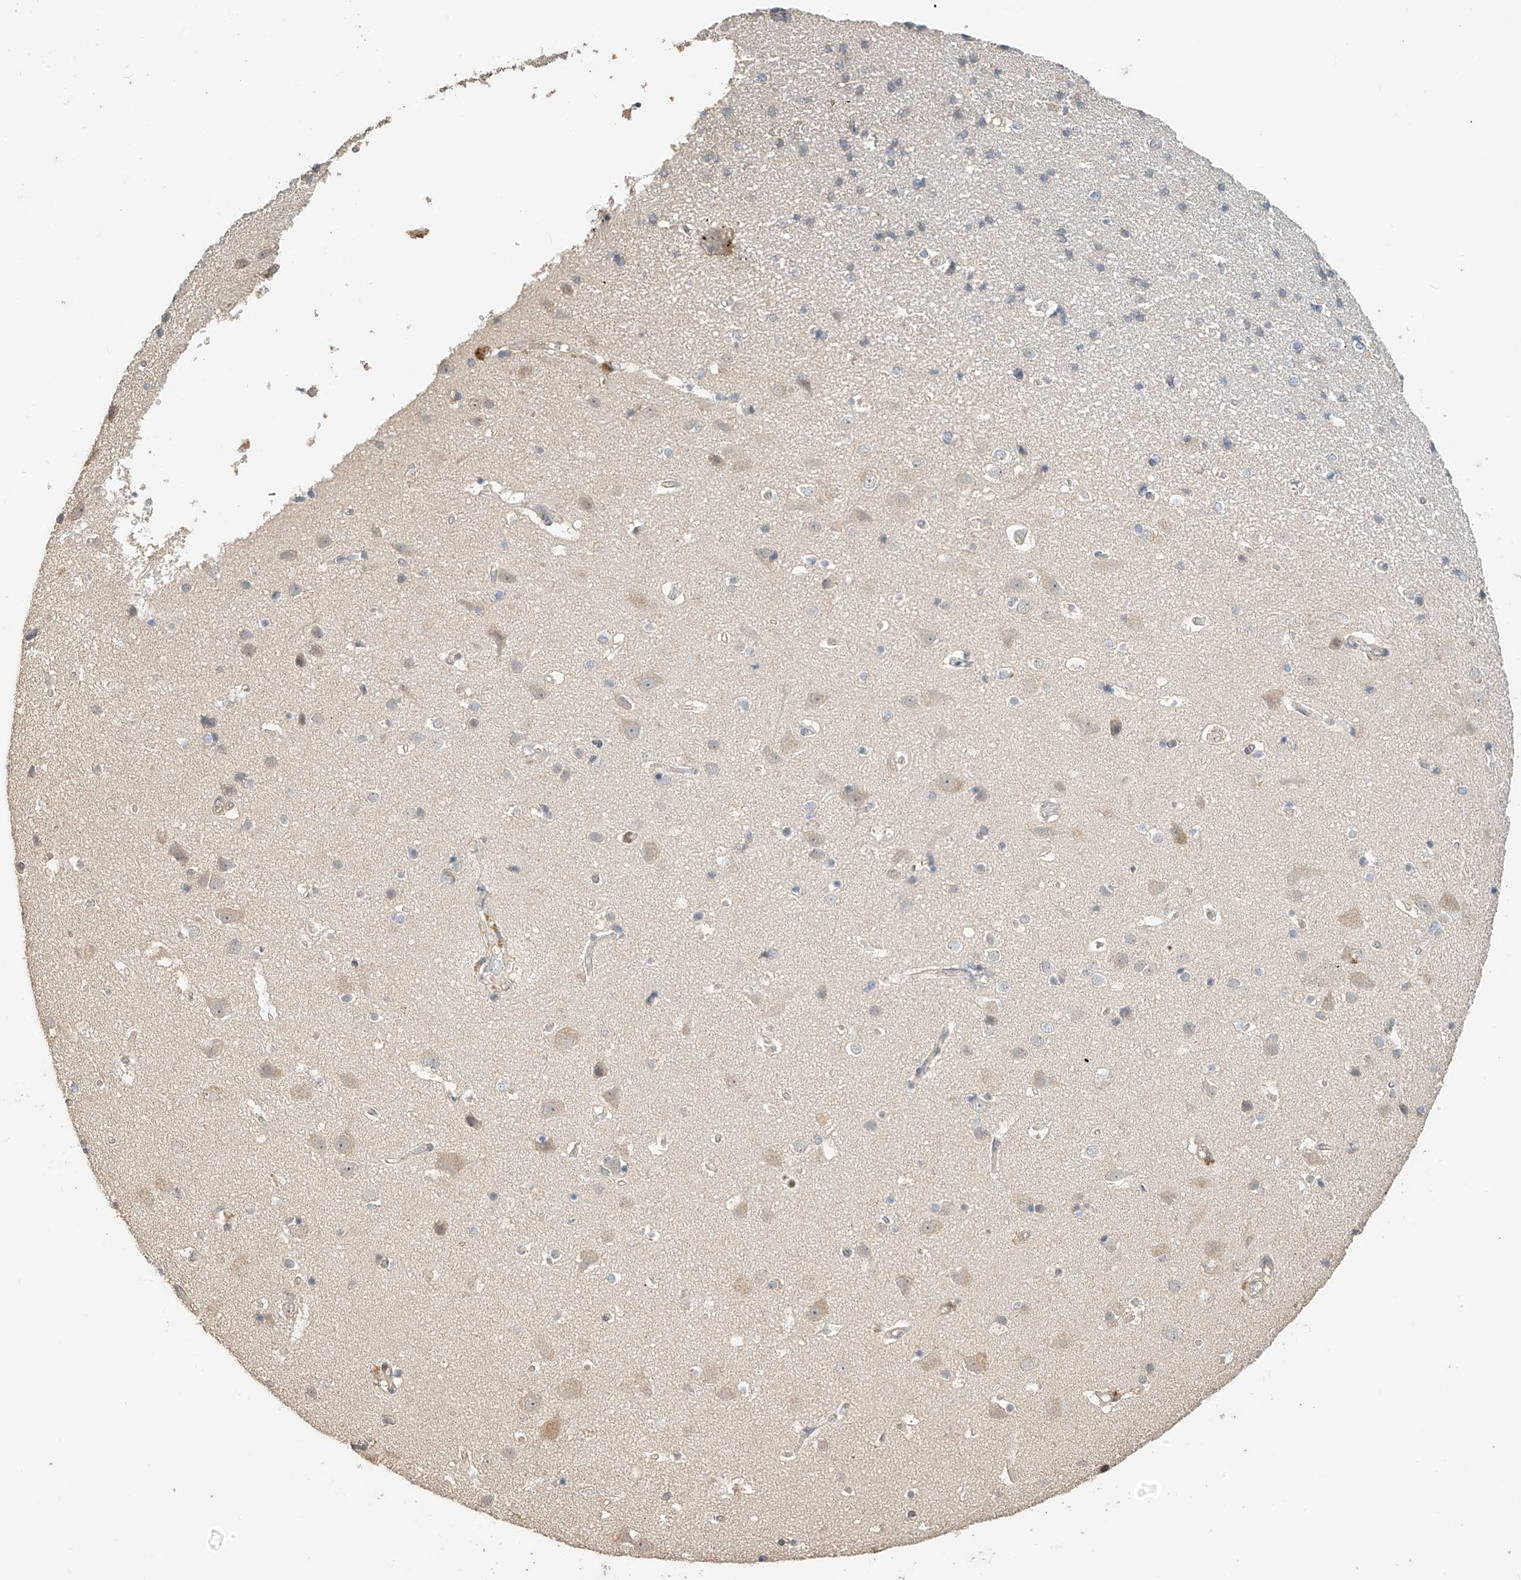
{"staining": {"intensity": "negative", "quantity": "none", "location": "none"}, "tissue": "cerebral cortex", "cell_type": "Endothelial cells", "image_type": "normal", "snomed": [{"axis": "morphology", "description": "Normal tissue, NOS"}, {"axis": "topography", "description": "Cerebral cortex"}], "caption": "A histopathology image of cerebral cortex stained for a protein demonstrates no brown staining in endothelial cells. (DAB immunohistochemistry, high magnification).", "gene": "OFD1", "patient": {"sex": "male", "age": 54}}